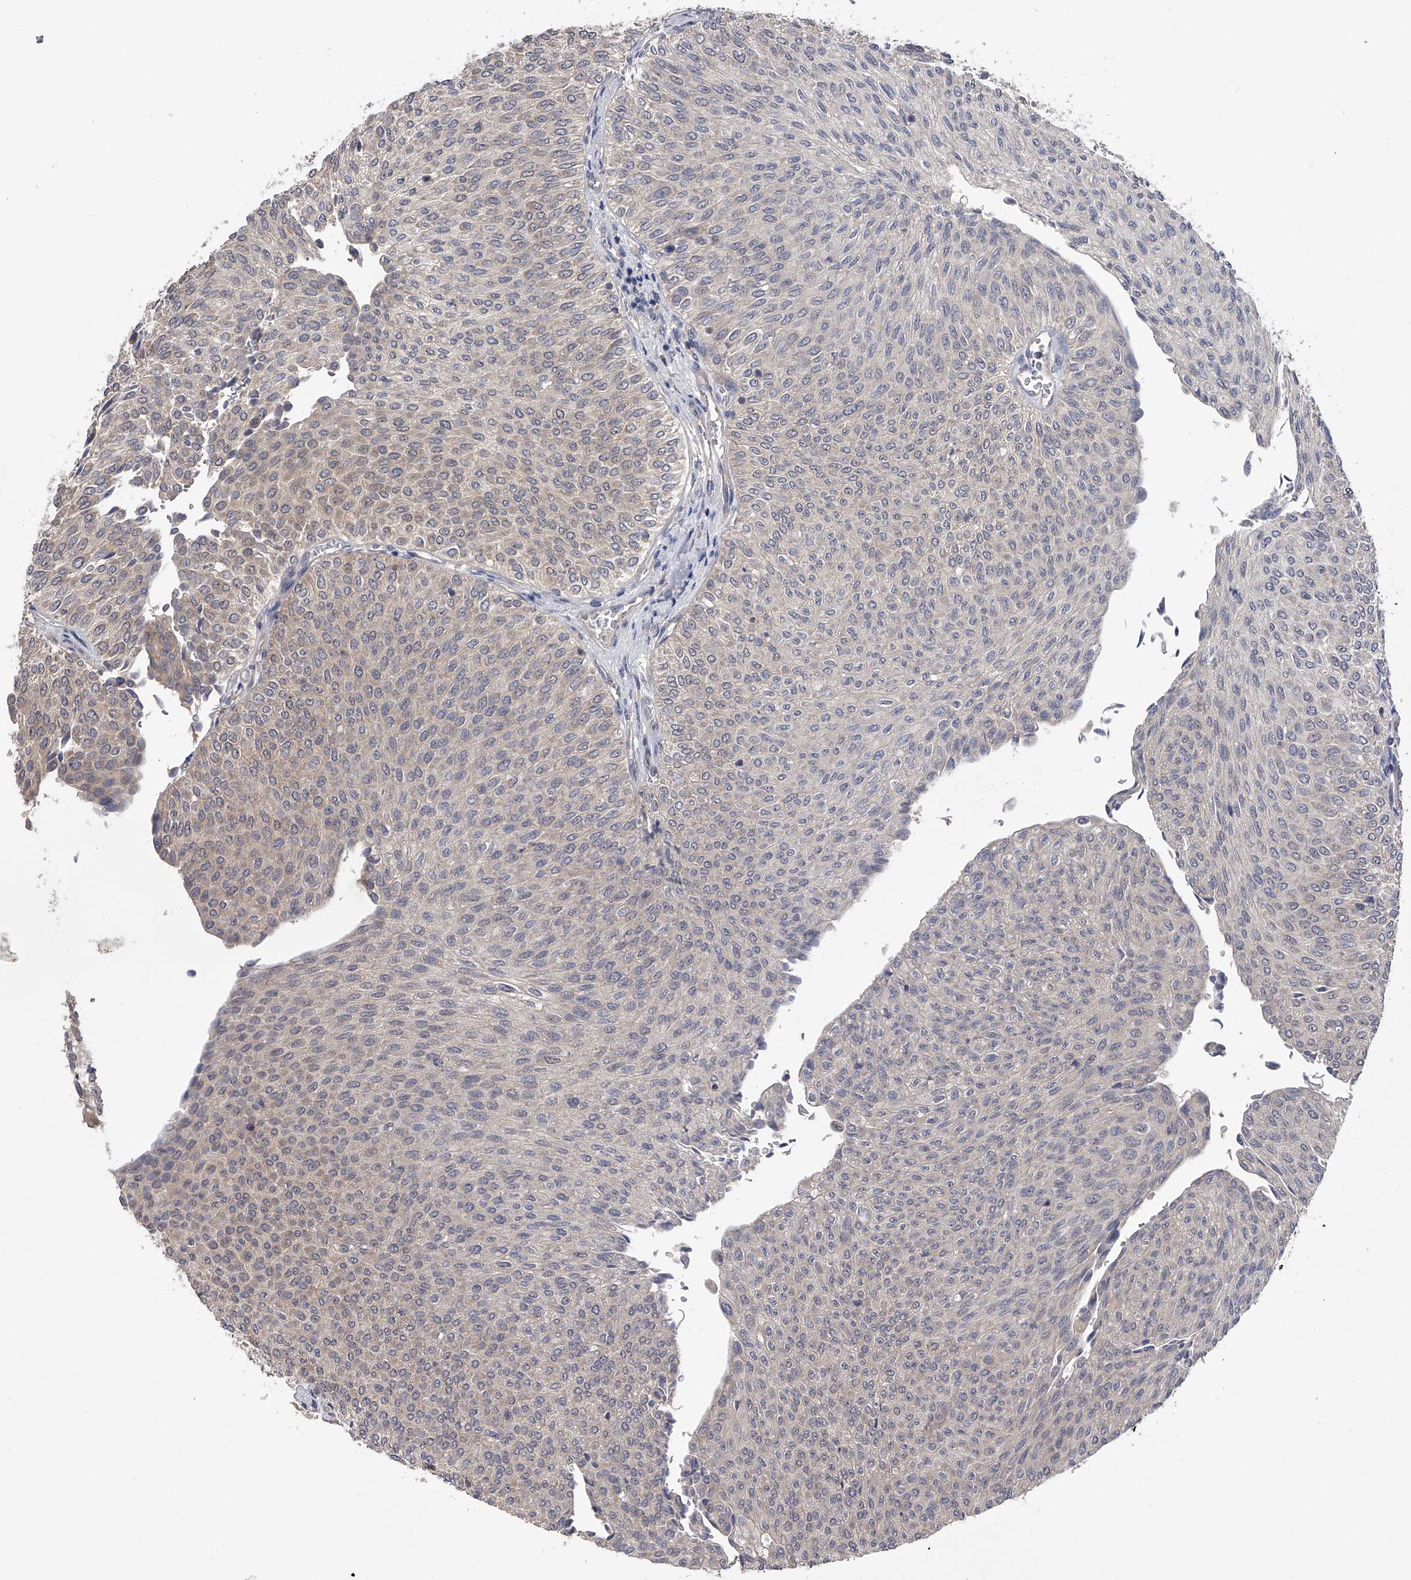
{"staining": {"intensity": "negative", "quantity": "none", "location": "none"}, "tissue": "urothelial cancer", "cell_type": "Tumor cells", "image_type": "cancer", "snomed": [{"axis": "morphology", "description": "Urothelial carcinoma, Low grade"}, {"axis": "topography", "description": "Urinary bladder"}], "caption": "Immunohistochemistry photomicrograph of low-grade urothelial carcinoma stained for a protein (brown), which shows no positivity in tumor cells. (DAB (3,3'-diaminobenzidine) IHC, high magnification).", "gene": "CFAP298", "patient": {"sex": "male", "age": 78}}